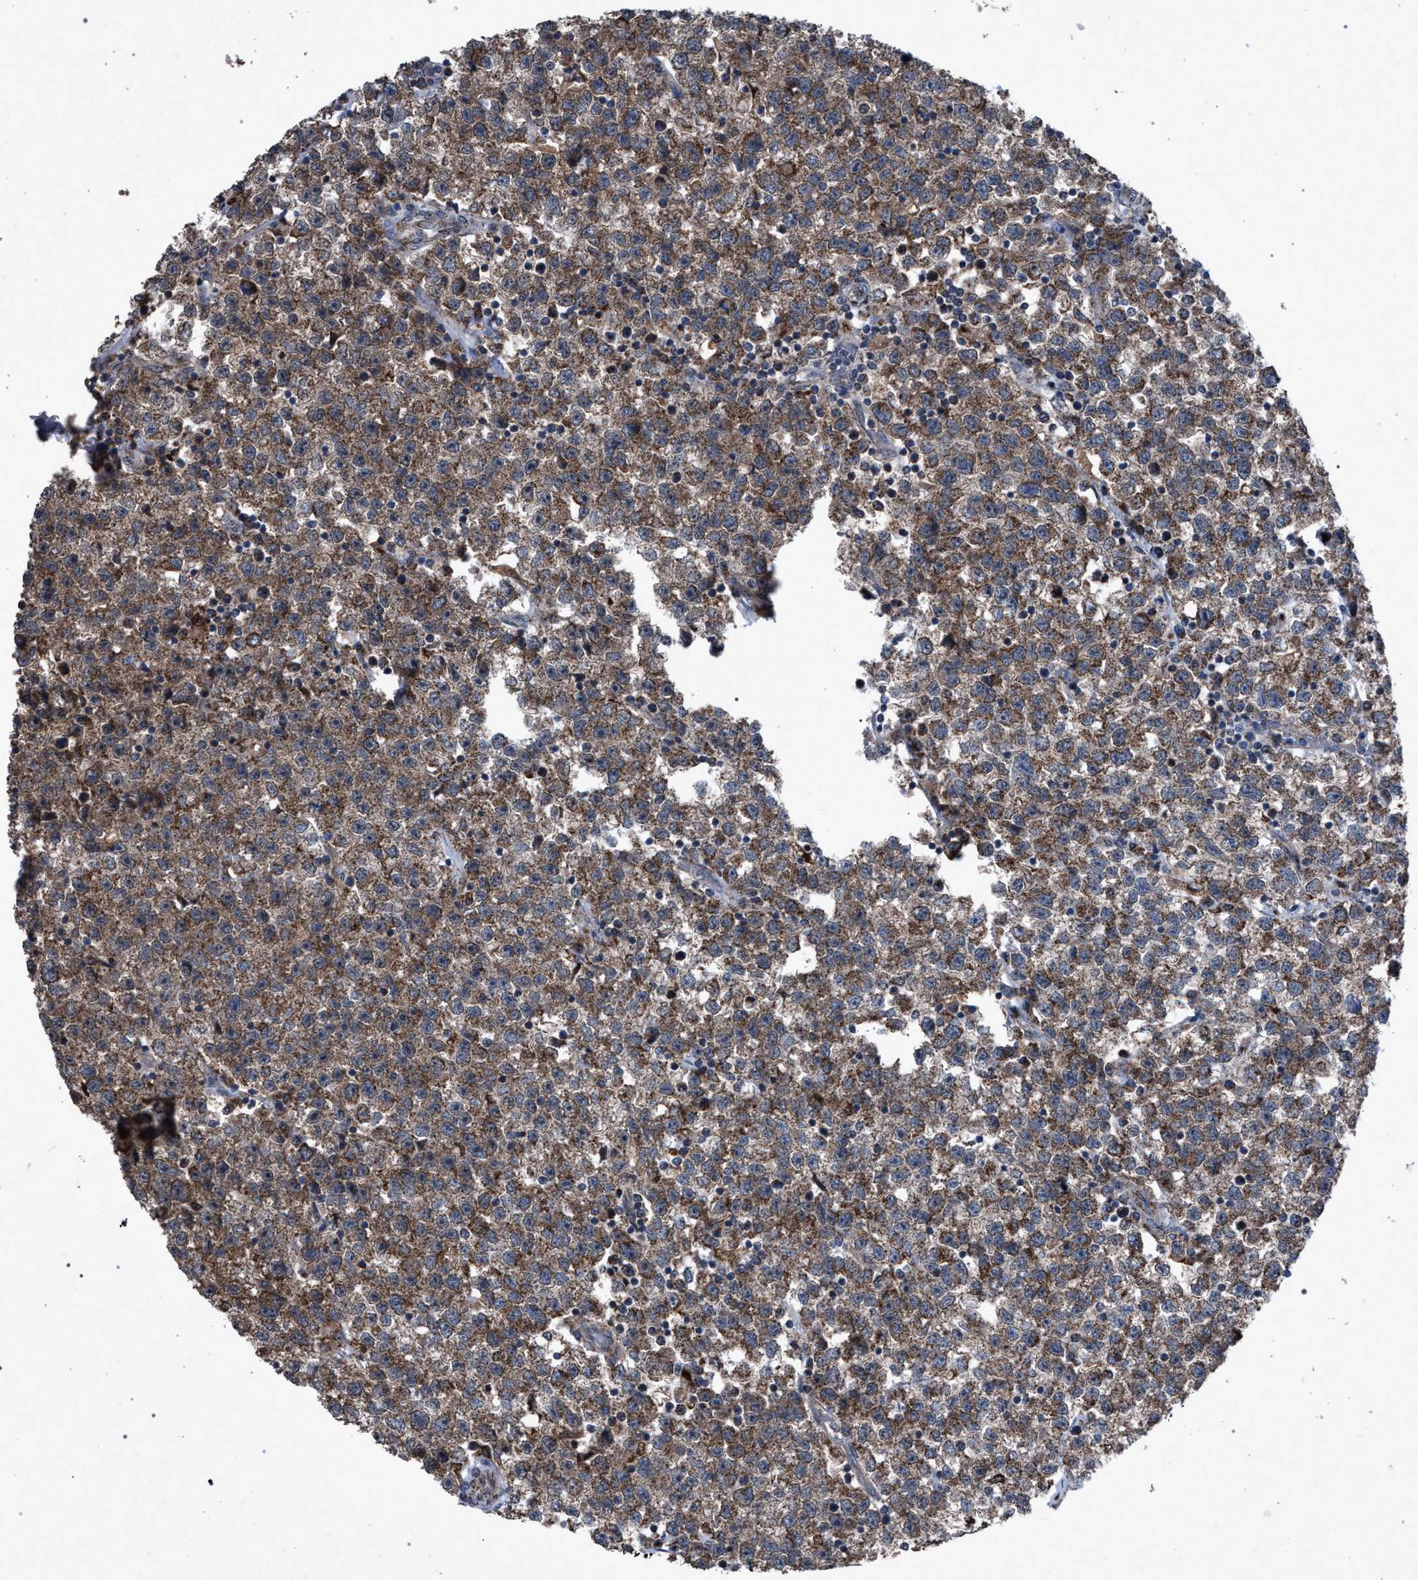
{"staining": {"intensity": "moderate", "quantity": ">75%", "location": "cytoplasmic/membranous"}, "tissue": "testis cancer", "cell_type": "Tumor cells", "image_type": "cancer", "snomed": [{"axis": "morphology", "description": "Seminoma, NOS"}, {"axis": "topography", "description": "Testis"}], "caption": "A micrograph of human testis seminoma stained for a protein displays moderate cytoplasmic/membranous brown staining in tumor cells.", "gene": "HSD17B4", "patient": {"sex": "male", "age": 22}}